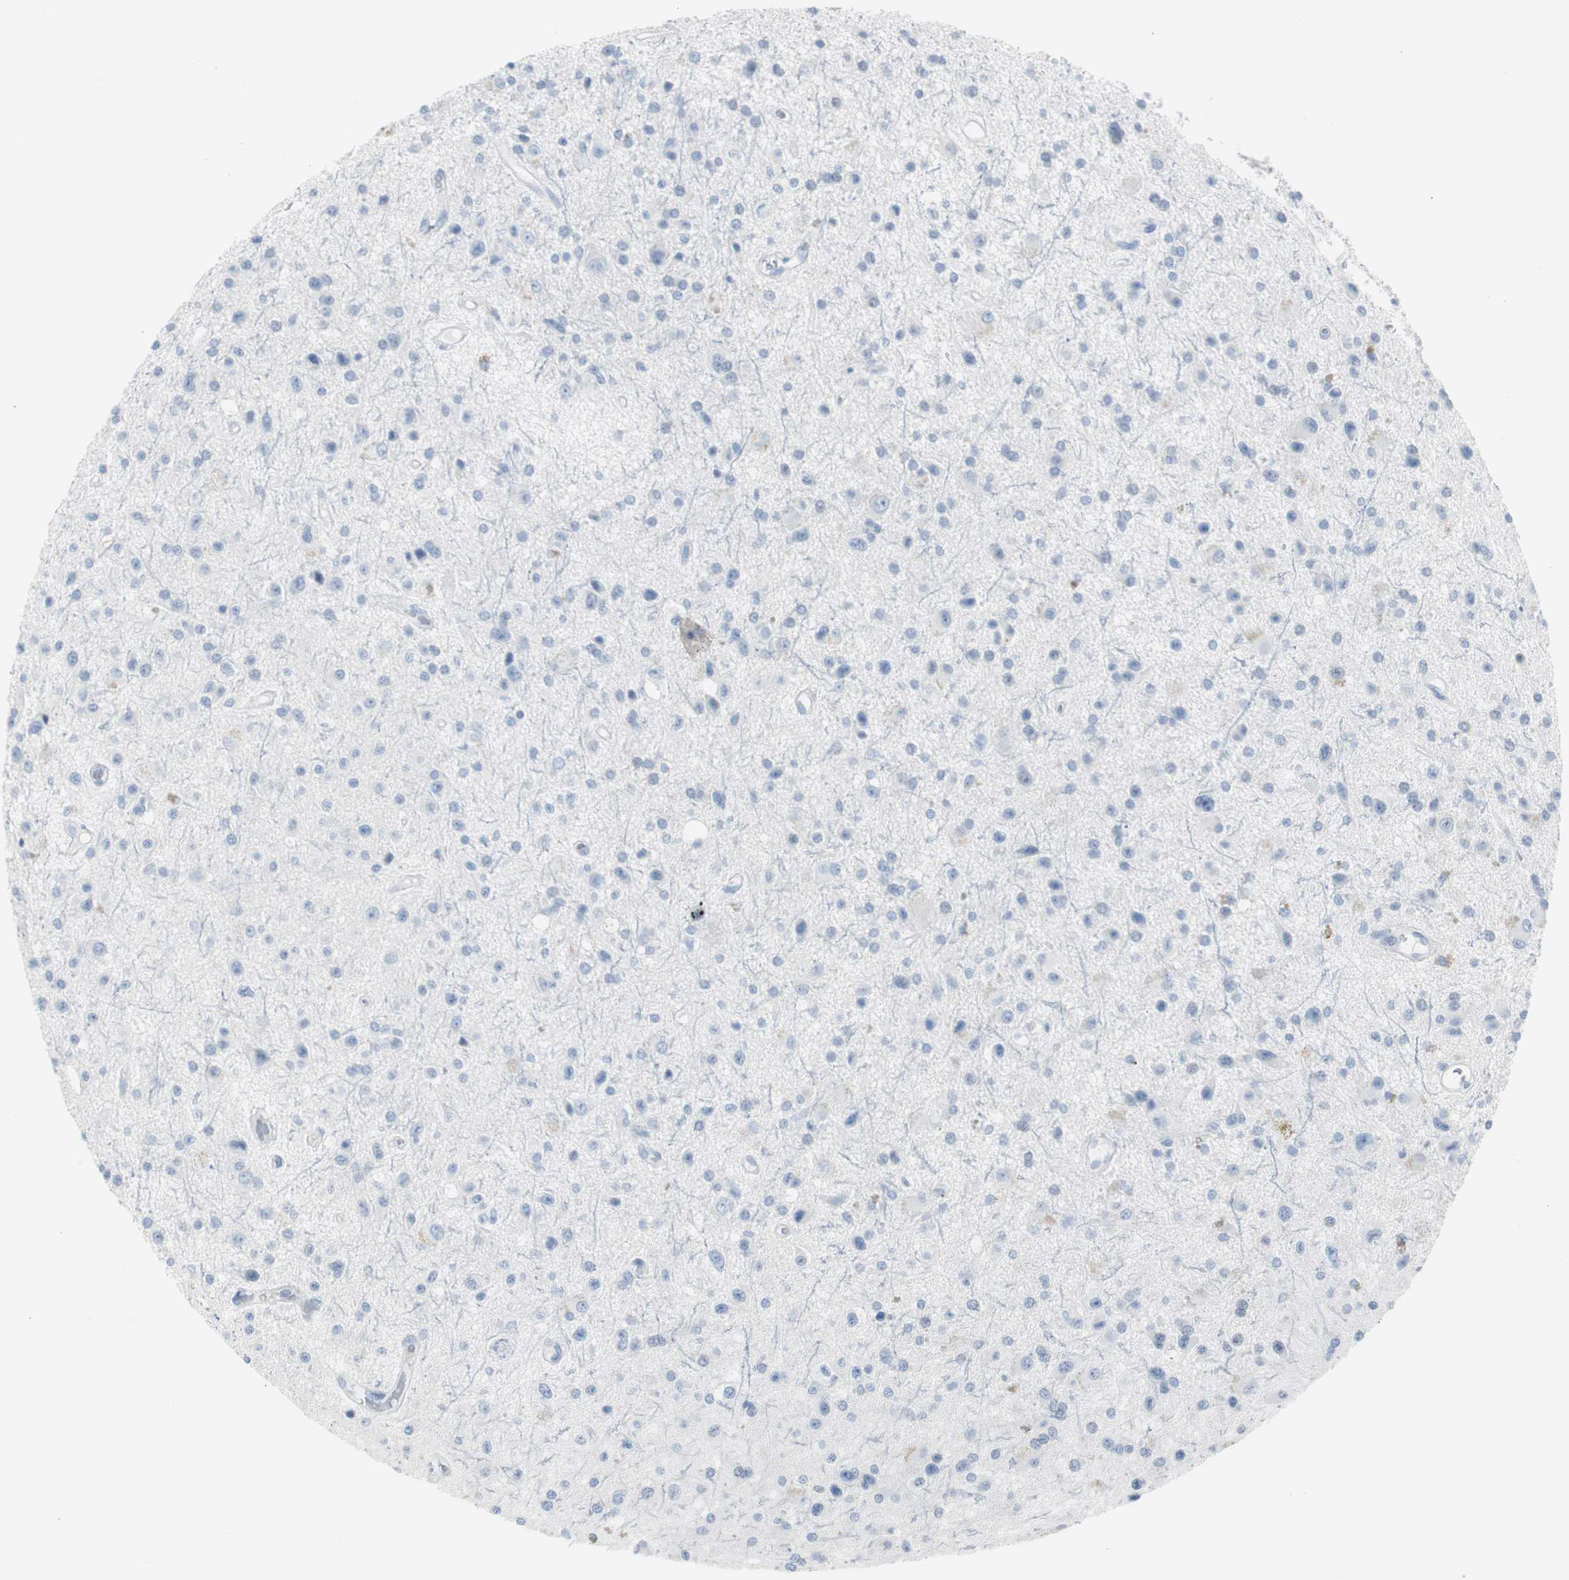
{"staining": {"intensity": "negative", "quantity": "none", "location": "none"}, "tissue": "glioma", "cell_type": "Tumor cells", "image_type": "cancer", "snomed": [{"axis": "morphology", "description": "Glioma, malignant, Low grade"}, {"axis": "topography", "description": "Brain"}], "caption": "Tumor cells are negative for protein expression in human glioma.", "gene": "S100A7", "patient": {"sex": "male", "age": 58}}